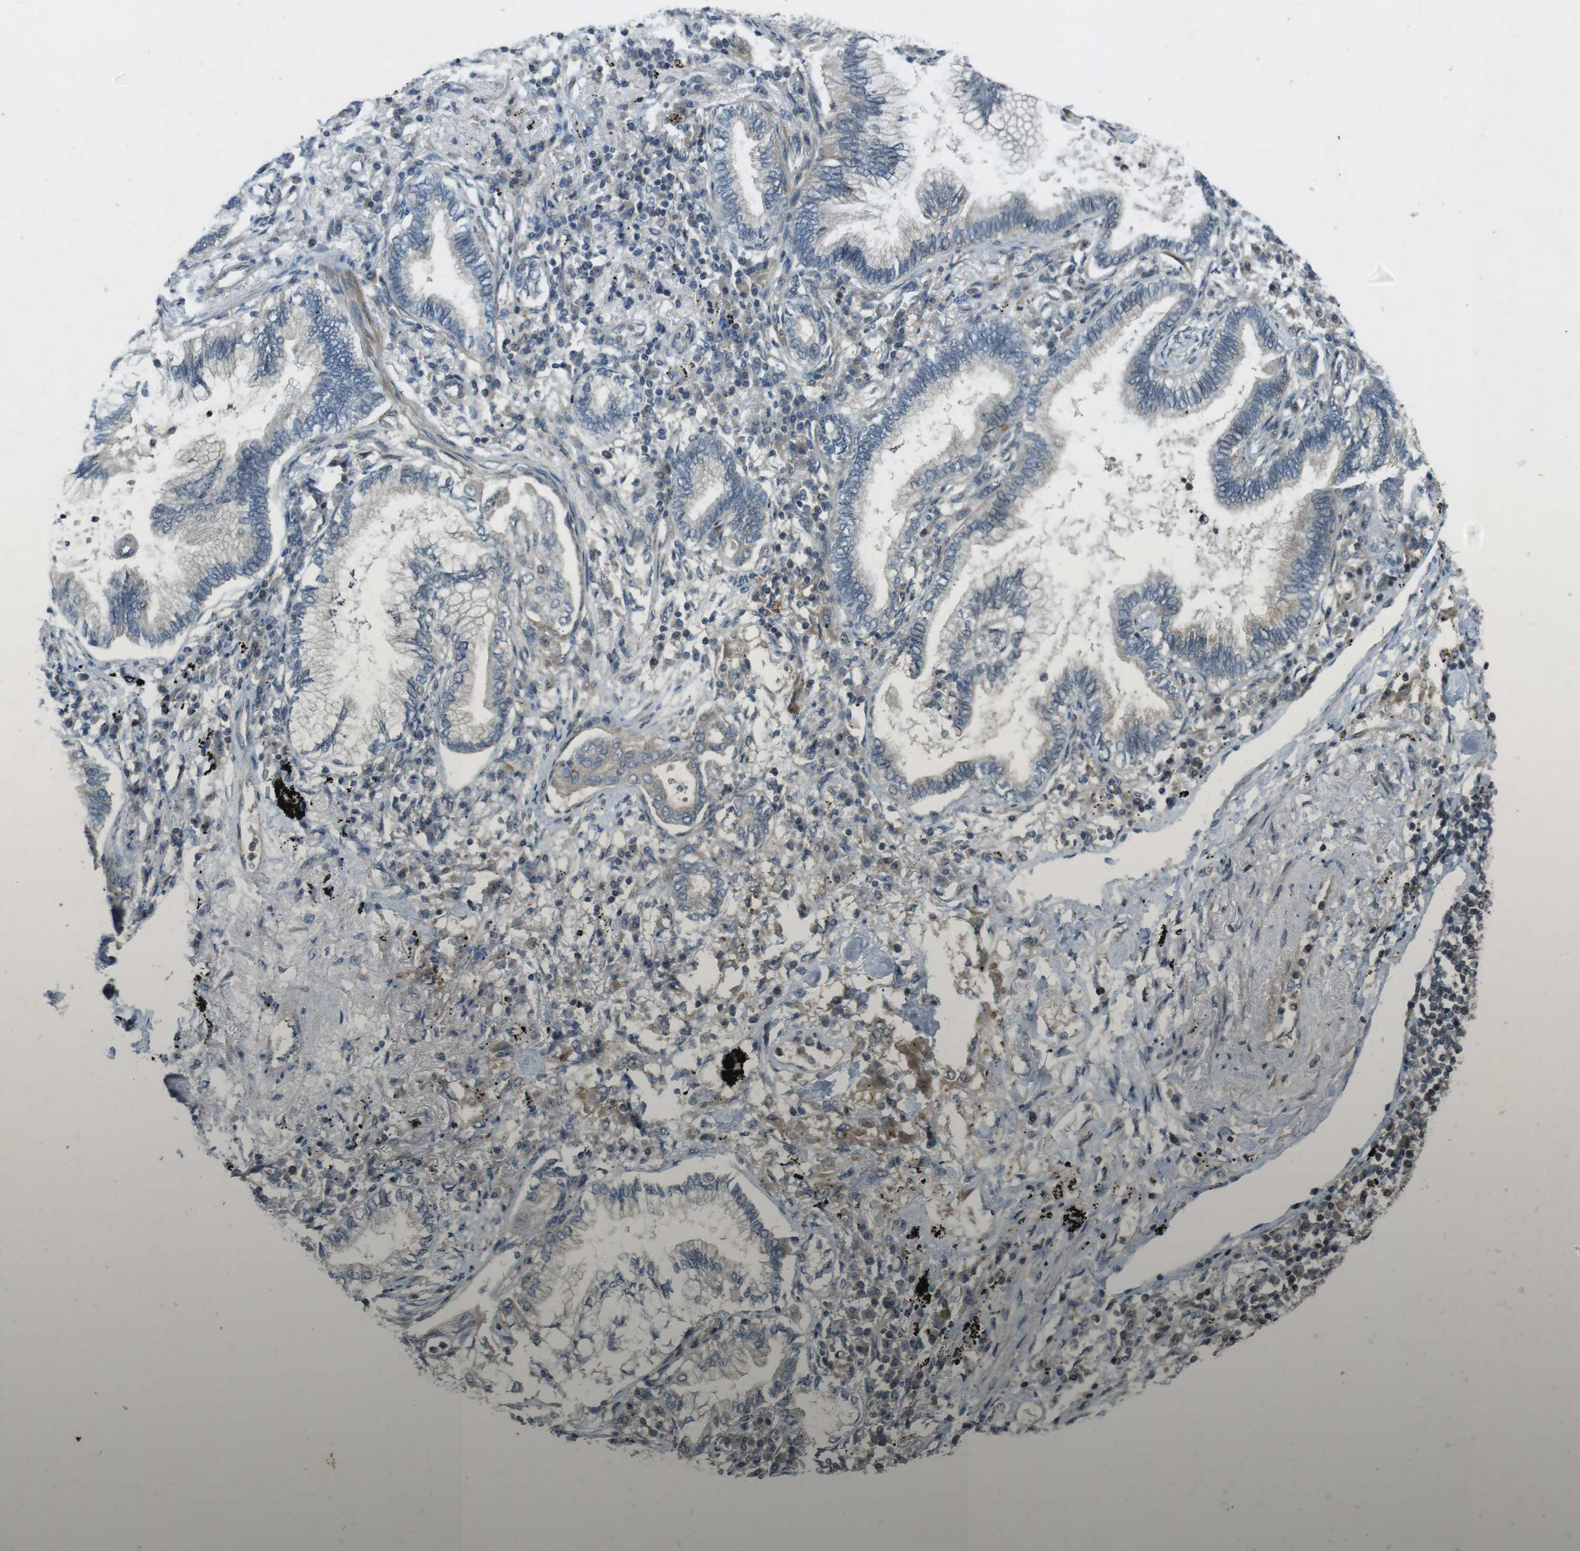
{"staining": {"intensity": "negative", "quantity": "none", "location": "none"}, "tissue": "lung cancer", "cell_type": "Tumor cells", "image_type": "cancer", "snomed": [{"axis": "morphology", "description": "Normal tissue, NOS"}, {"axis": "morphology", "description": "Adenocarcinoma, NOS"}, {"axis": "topography", "description": "Bronchus"}, {"axis": "topography", "description": "Lung"}], "caption": "Tumor cells are negative for protein expression in human lung cancer.", "gene": "ZYX", "patient": {"sex": "female", "age": 70}}